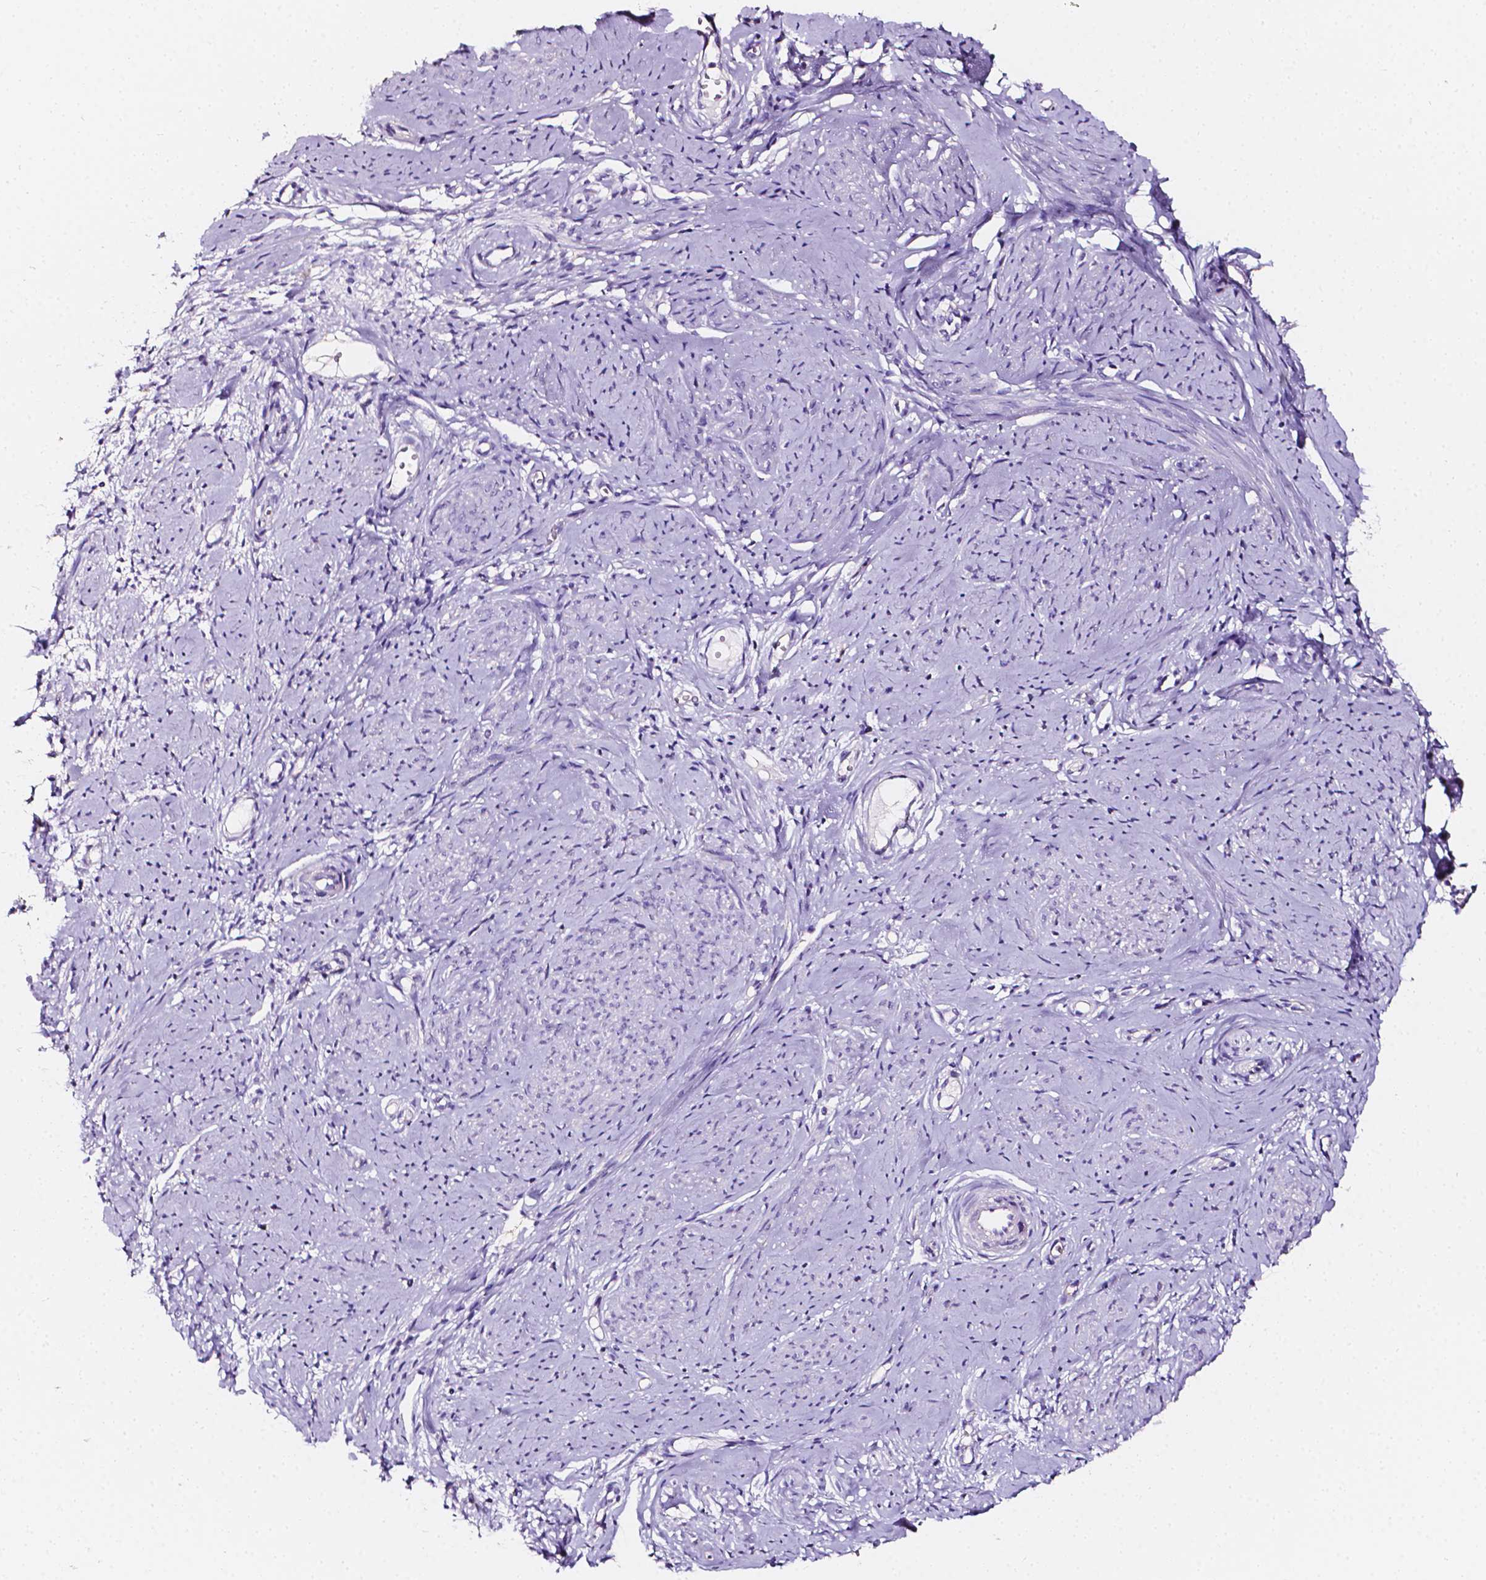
{"staining": {"intensity": "negative", "quantity": "none", "location": "none"}, "tissue": "smooth muscle", "cell_type": "Smooth muscle cells", "image_type": "normal", "snomed": [{"axis": "morphology", "description": "Normal tissue, NOS"}, {"axis": "topography", "description": "Smooth muscle"}], "caption": "Smooth muscle cells show no significant positivity in benign smooth muscle. Nuclei are stained in blue.", "gene": "CLSTN2", "patient": {"sex": "female", "age": 48}}